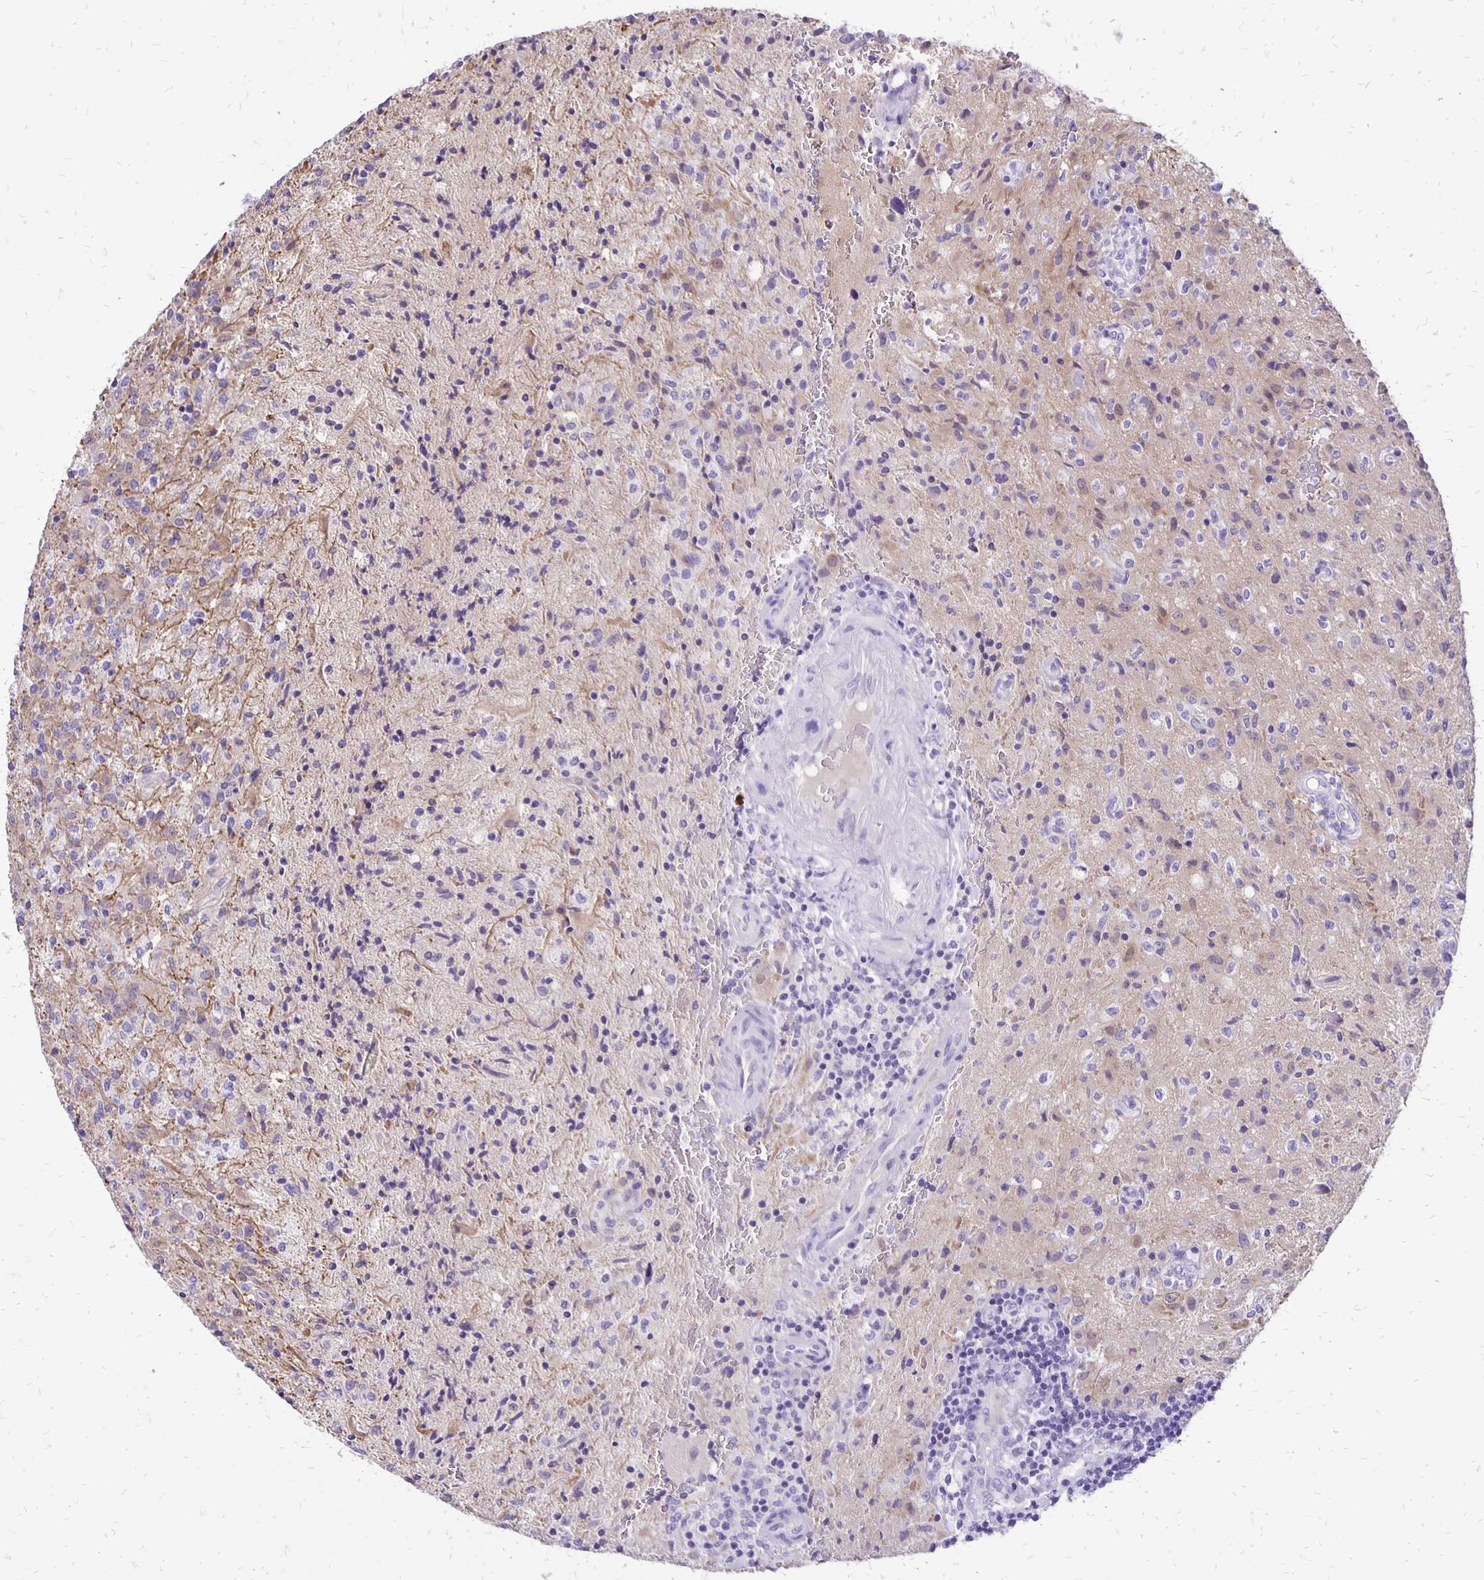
{"staining": {"intensity": "negative", "quantity": "none", "location": "none"}, "tissue": "glioma", "cell_type": "Tumor cells", "image_type": "cancer", "snomed": [{"axis": "morphology", "description": "Glioma, malignant, High grade"}, {"axis": "topography", "description": "Brain"}], "caption": "High power microscopy histopathology image of an immunohistochemistry micrograph of glioma, revealing no significant staining in tumor cells.", "gene": "ANKRD45", "patient": {"sex": "male", "age": 68}}